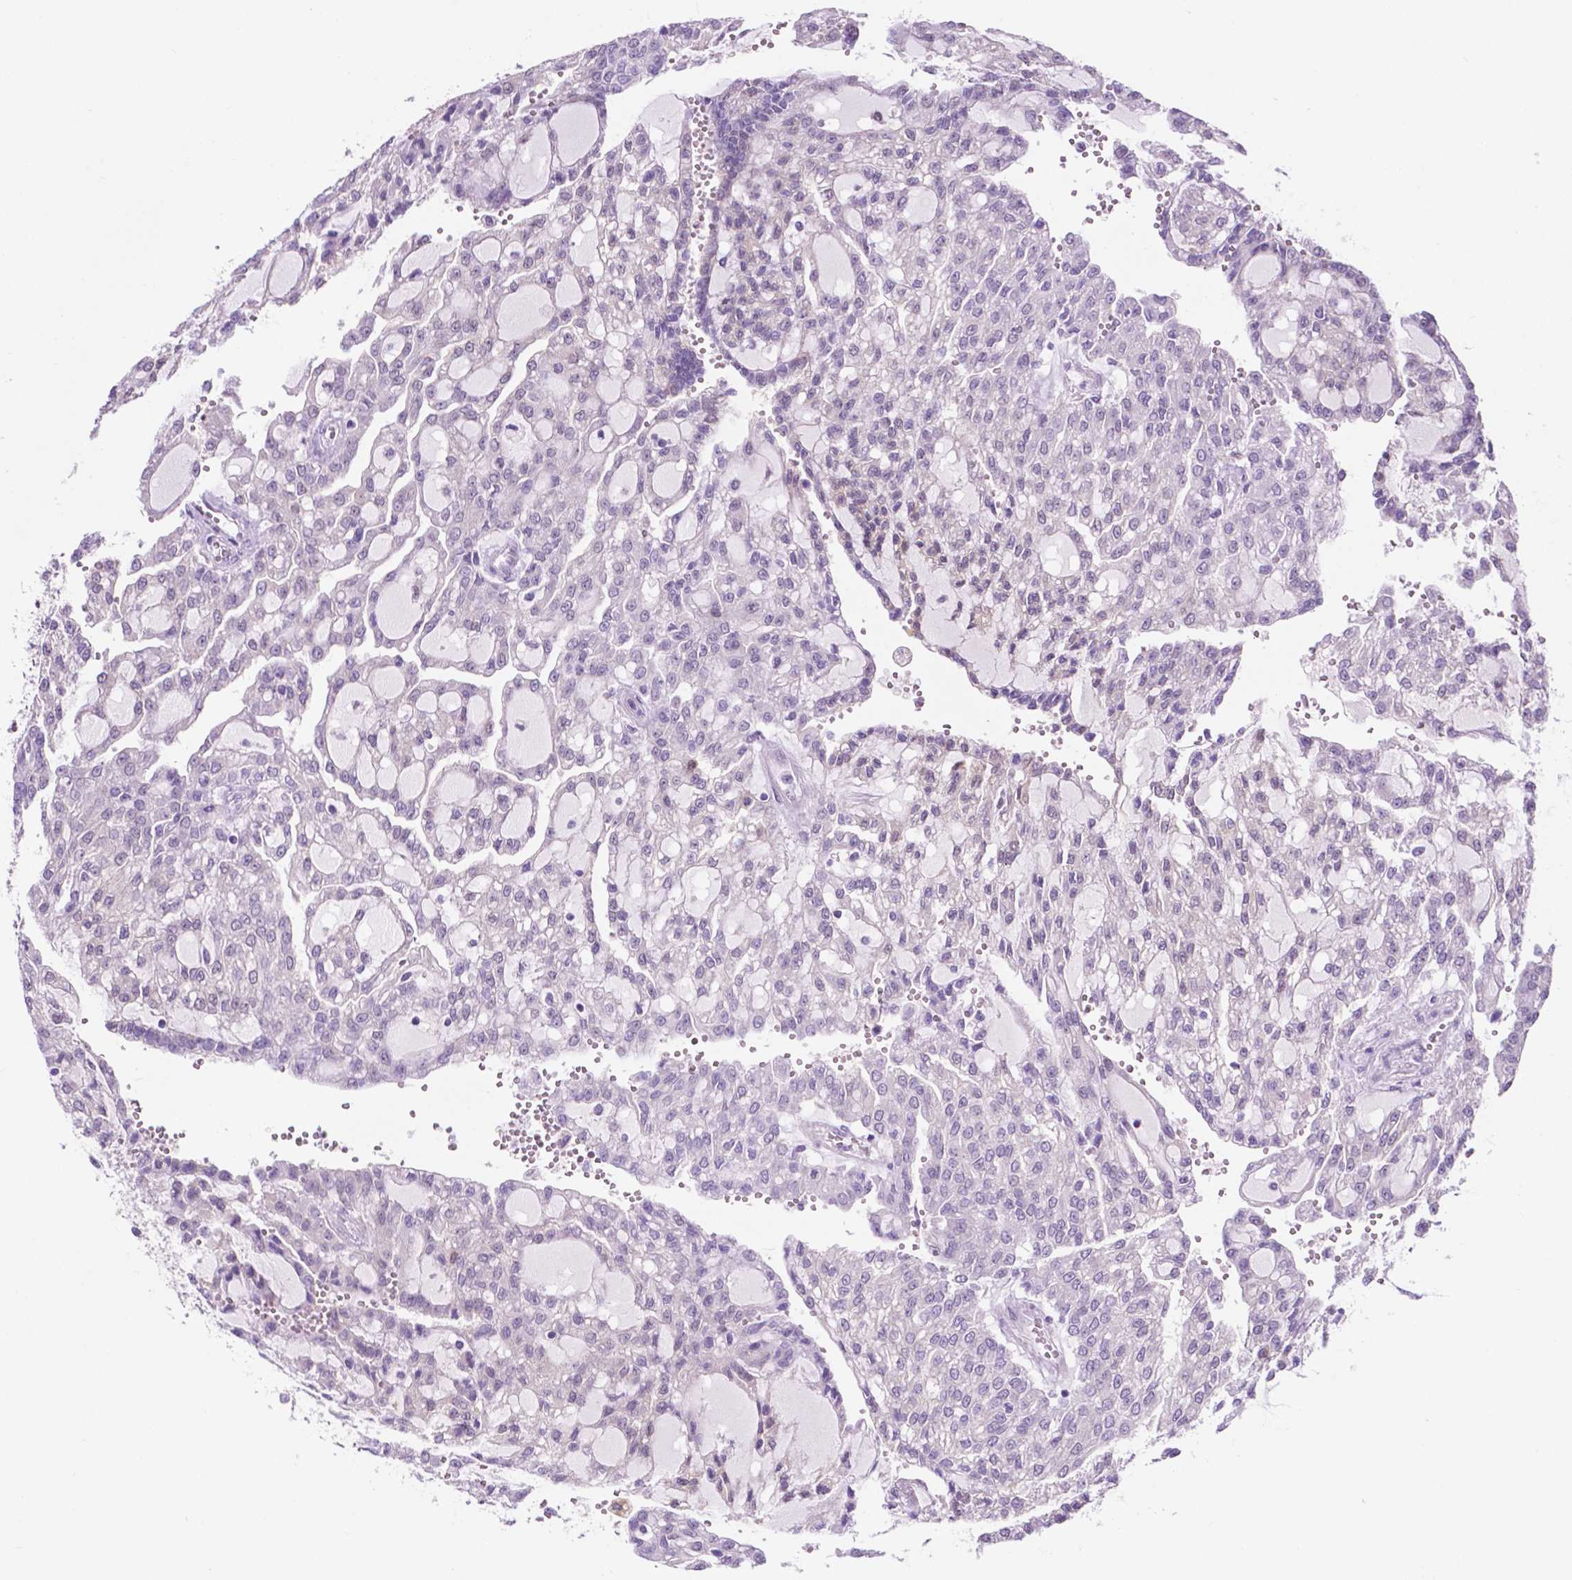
{"staining": {"intensity": "negative", "quantity": "none", "location": "none"}, "tissue": "renal cancer", "cell_type": "Tumor cells", "image_type": "cancer", "snomed": [{"axis": "morphology", "description": "Adenocarcinoma, NOS"}, {"axis": "topography", "description": "Kidney"}], "caption": "High magnification brightfield microscopy of adenocarcinoma (renal) stained with DAB (3,3'-diaminobenzidine) (brown) and counterstained with hematoxylin (blue): tumor cells show no significant staining.", "gene": "ACY3", "patient": {"sex": "male", "age": 63}}